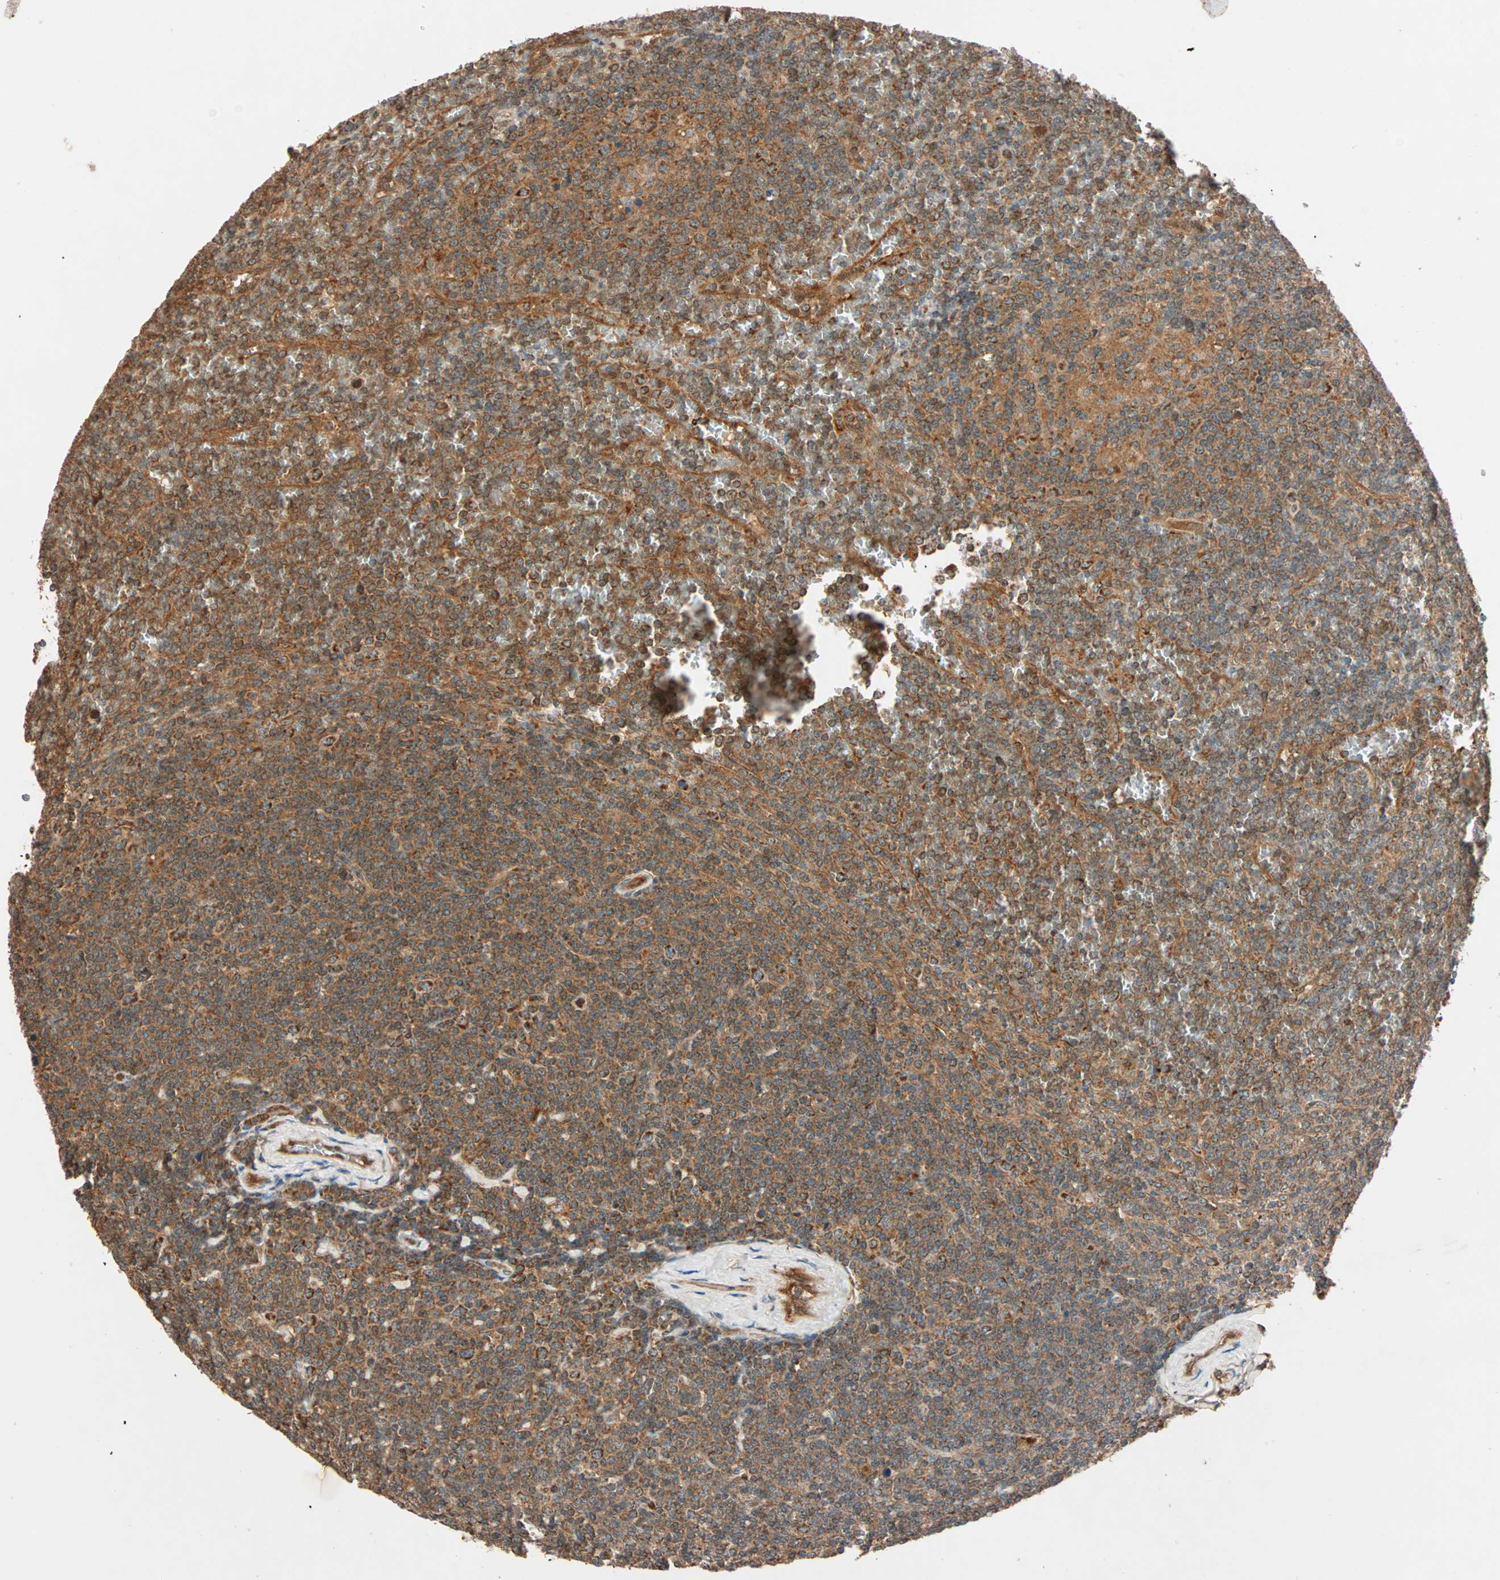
{"staining": {"intensity": "strong", "quantity": ">75%", "location": "cytoplasmic/membranous"}, "tissue": "lymphoma", "cell_type": "Tumor cells", "image_type": "cancer", "snomed": [{"axis": "morphology", "description": "Malignant lymphoma, non-Hodgkin's type, Low grade"}, {"axis": "topography", "description": "Spleen"}], "caption": "Lymphoma stained with a brown dye reveals strong cytoplasmic/membranous positive expression in about >75% of tumor cells.", "gene": "MAPK1", "patient": {"sex": "female", "age": 19}}